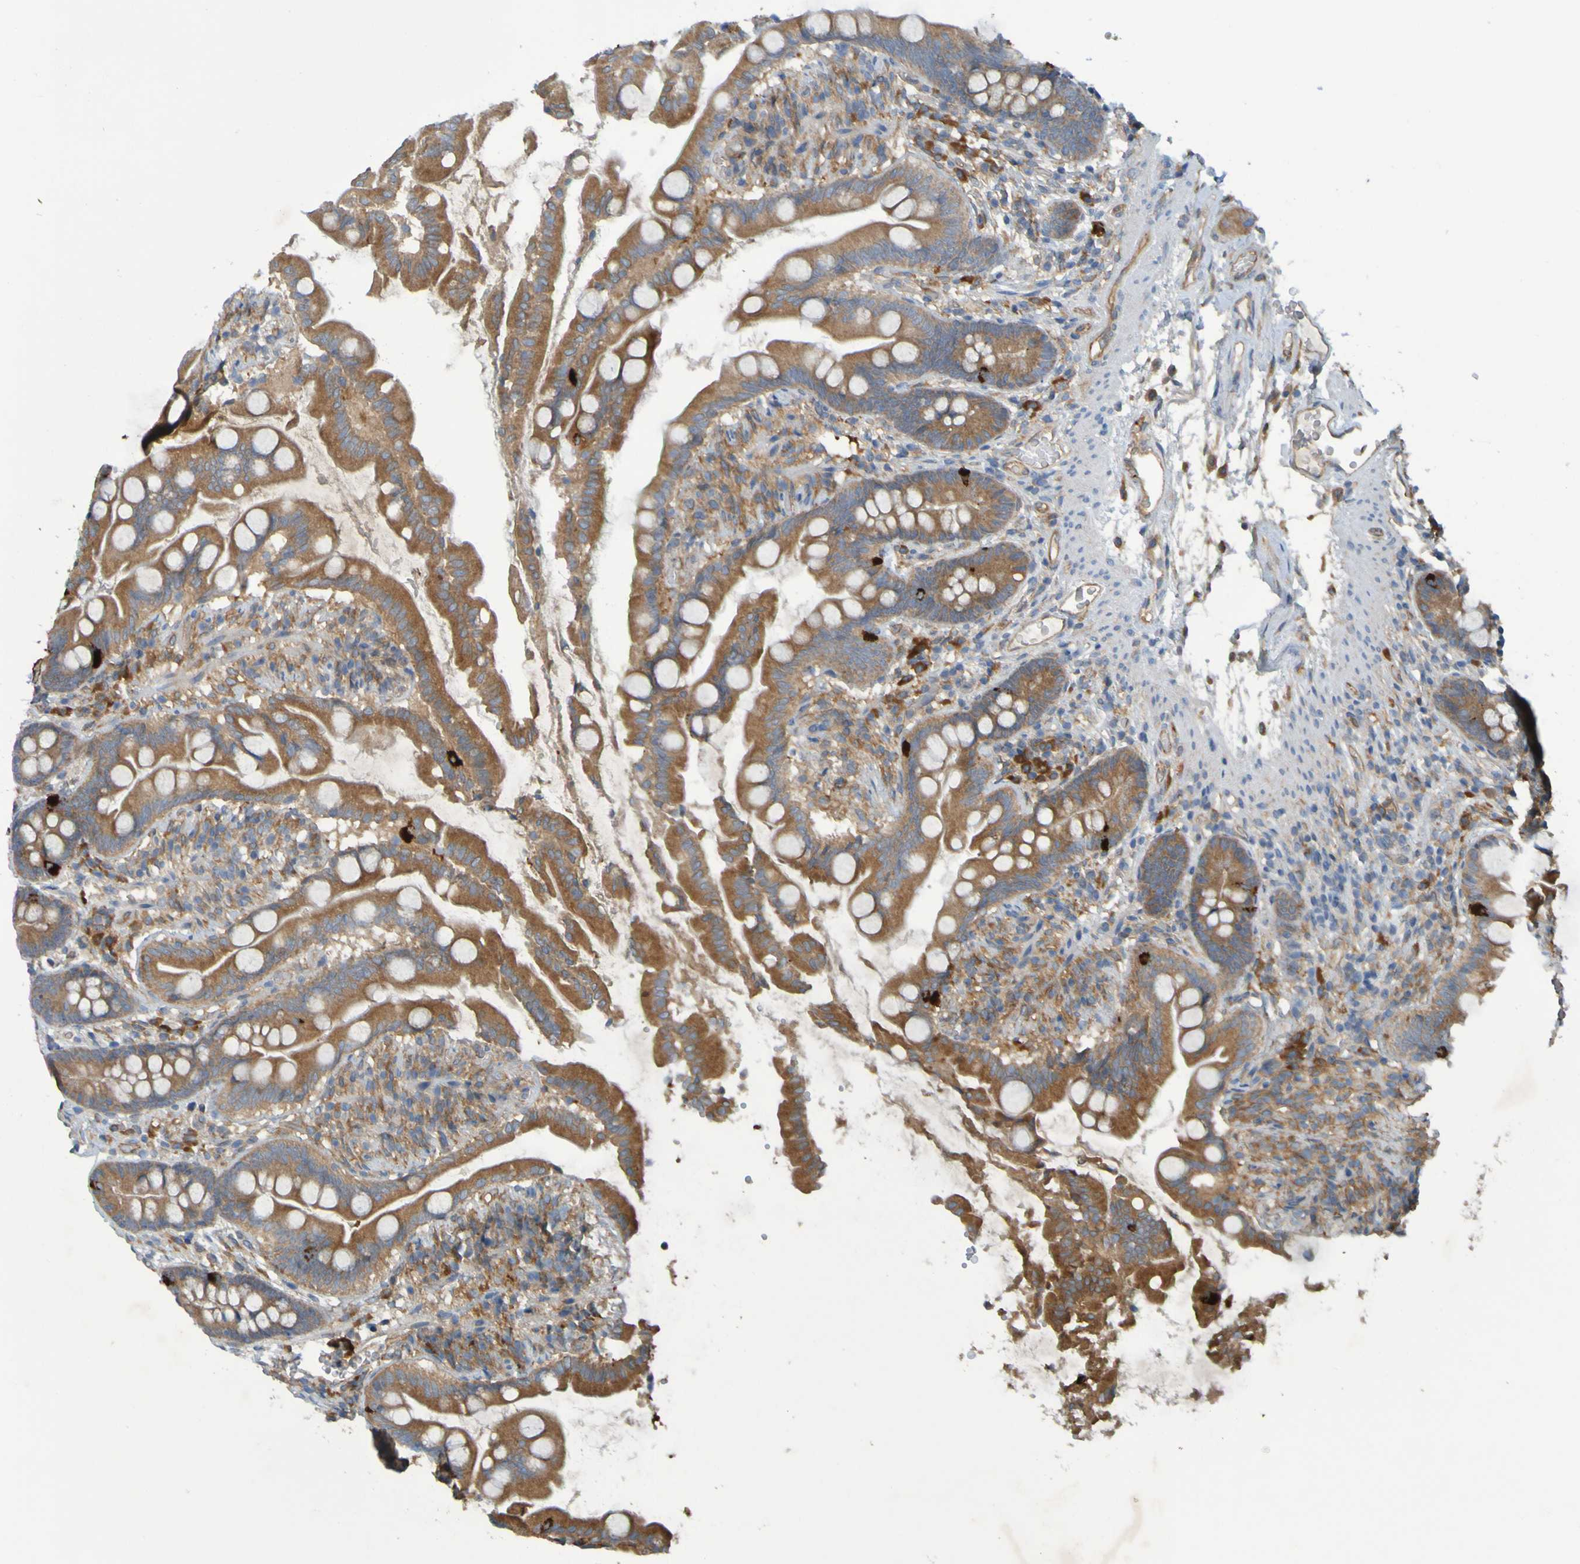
{"staining": {"intensity": "moderate", "quantity": ">75%", "location": "cytoplasmic/membranous"}, "tissue": "small intestine", "cell_type": "Glandular cells", "image_type": "normal", "snomed": [{"axis": "morphology", "description": "Normal tissue, NOS"}, {"axis": "topography", "description": "Small intestine"}], "caption": "Glandular cells display medium levels of moderate cytoplasmic/membranous positivity in about >75% of cells in benign small intestine. The protein of interest is stained brown, and the nuclei are stained in blue (DAB (3,3'-diaminobenzidine) IHC with brightfield microscopy, high magnification).", "gene": "DNAJC4", "patient": {"sex": "female", "age": 56}}